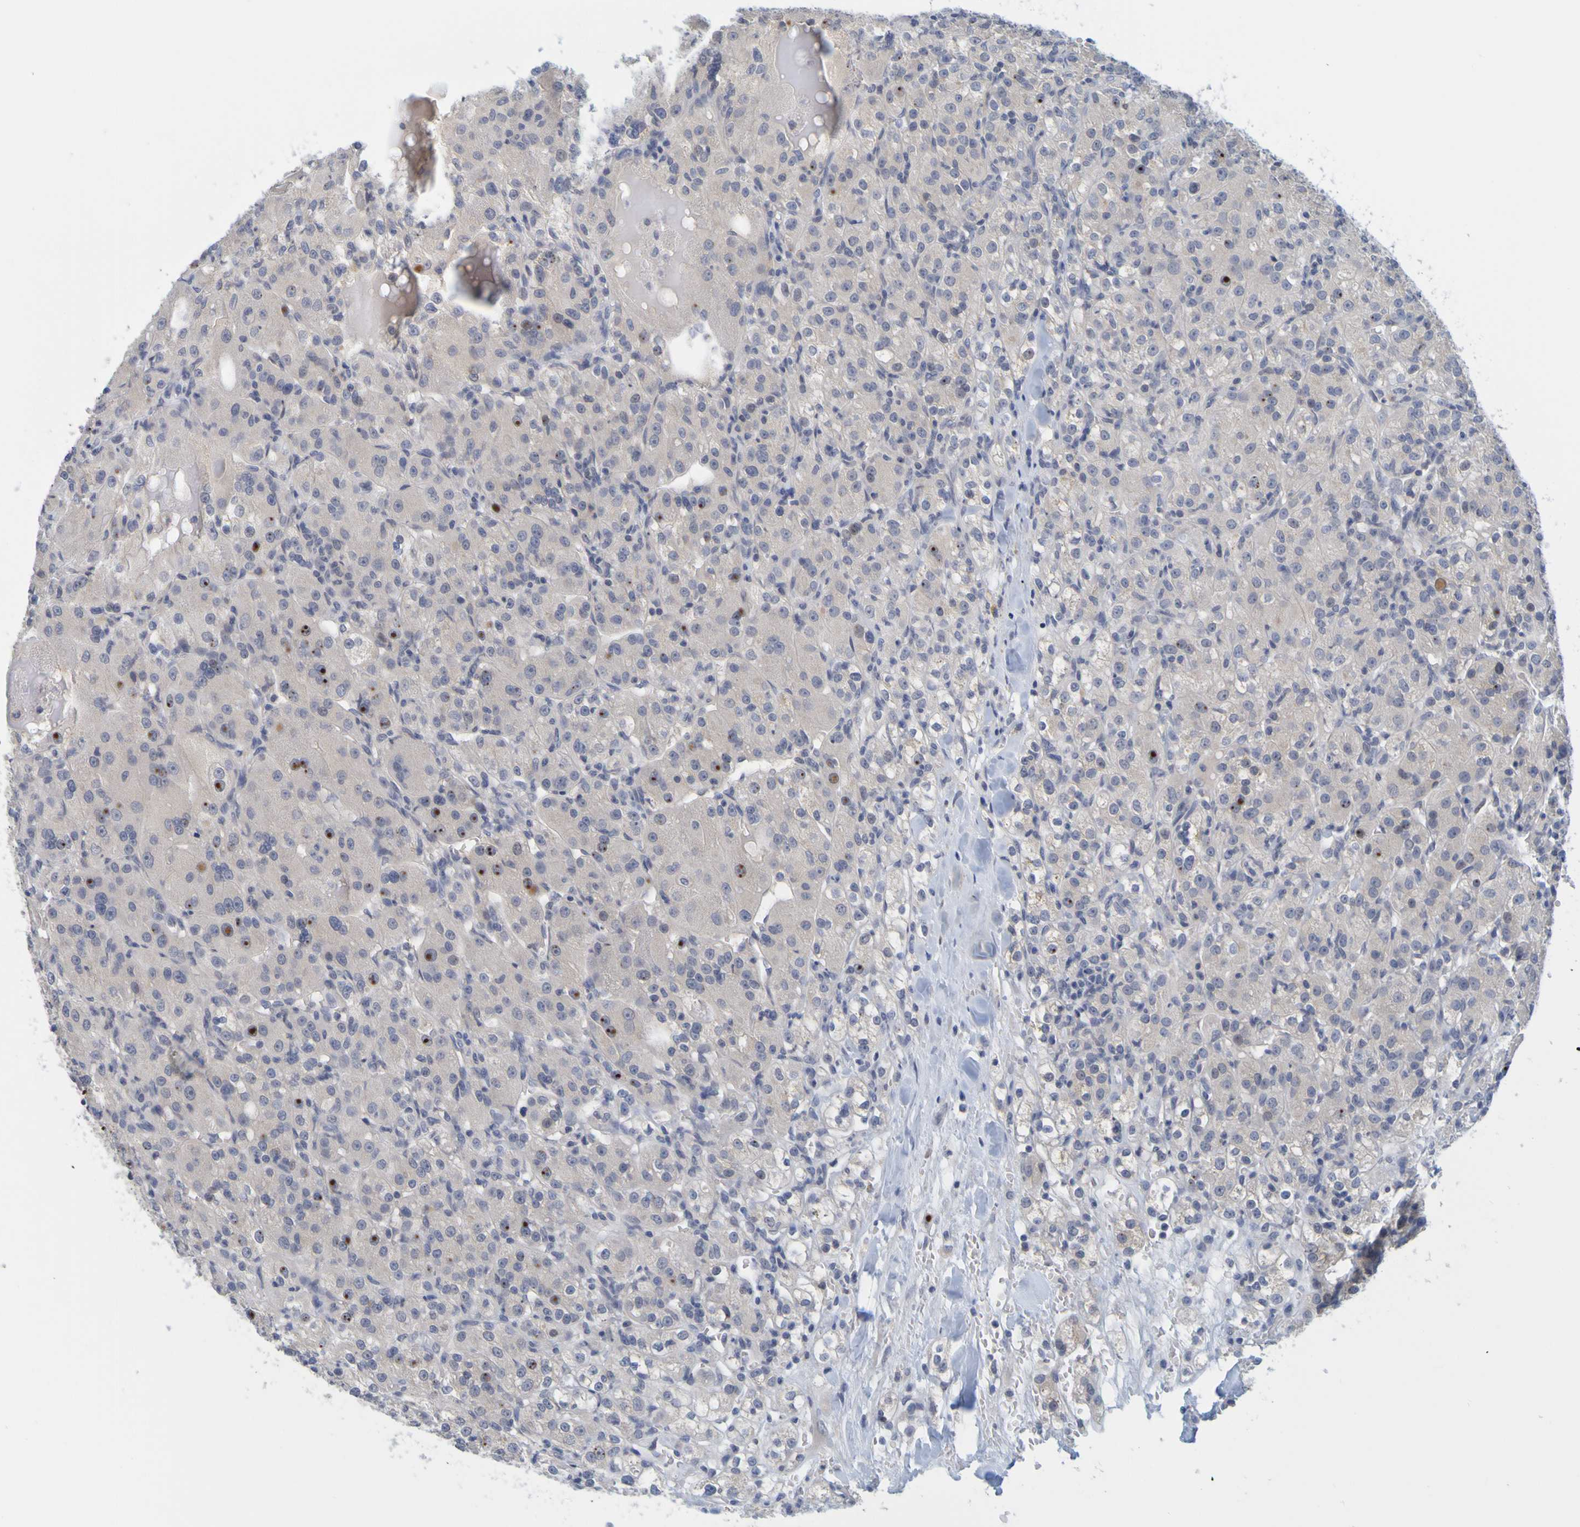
{"staining": {"intensity": "negative", "quantity": "none", "location": "none"}, "tissue": "renal cancer", "cell_type": "Tumor cells", "image_type": "cancer", "snomed": [{"axis": "morphology", "description": "Normal tissue, NOS"}, {"axis": "morphology", "description": "Adenocarcinoma, NOS"}, {"axis": "topography", "description": "Kidney"}], "caption": "This is a image of immunohistochemistry (IHC) staining of renal cancer, which shows no staining in tumor cells.", "gene": "ENDOU", "patient": {"sex": "male", "age": 61}}